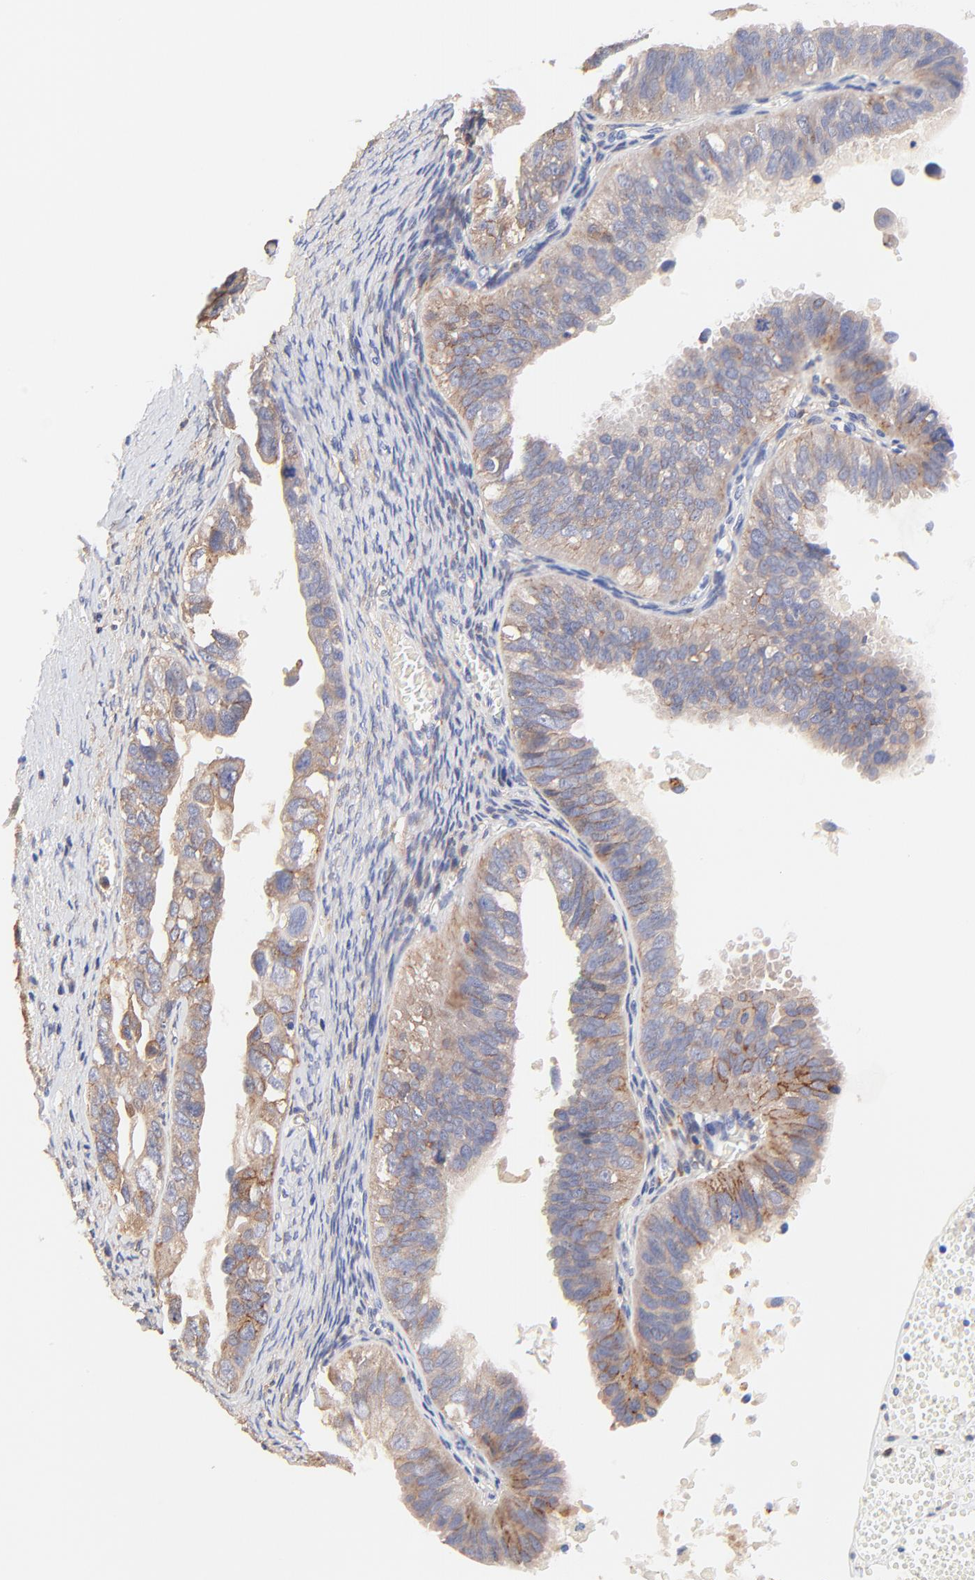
{"staining": {"intensity": "weak", "quantity": ">75%", "location": "cytoplasmic/membranous"}, "tissue": "ovarian cancer", "cell_type": "Tumor cells", "image_type": "cancer", "snomed": [{"axis": "morphology", "description": "Carcinoma, endometroid"}, {"axis": "topography", "description": "Ovary"}], "caption": "Immunohistochemistry (IHC) histopathology image of ovarian cancer stained for a protein (brown), which reveals low levels of weak cytoplasmic/membranous expression in about >75% of tumor cells.", "gene": "PTK7", "patient": {"sex": "female", "age": 85}}